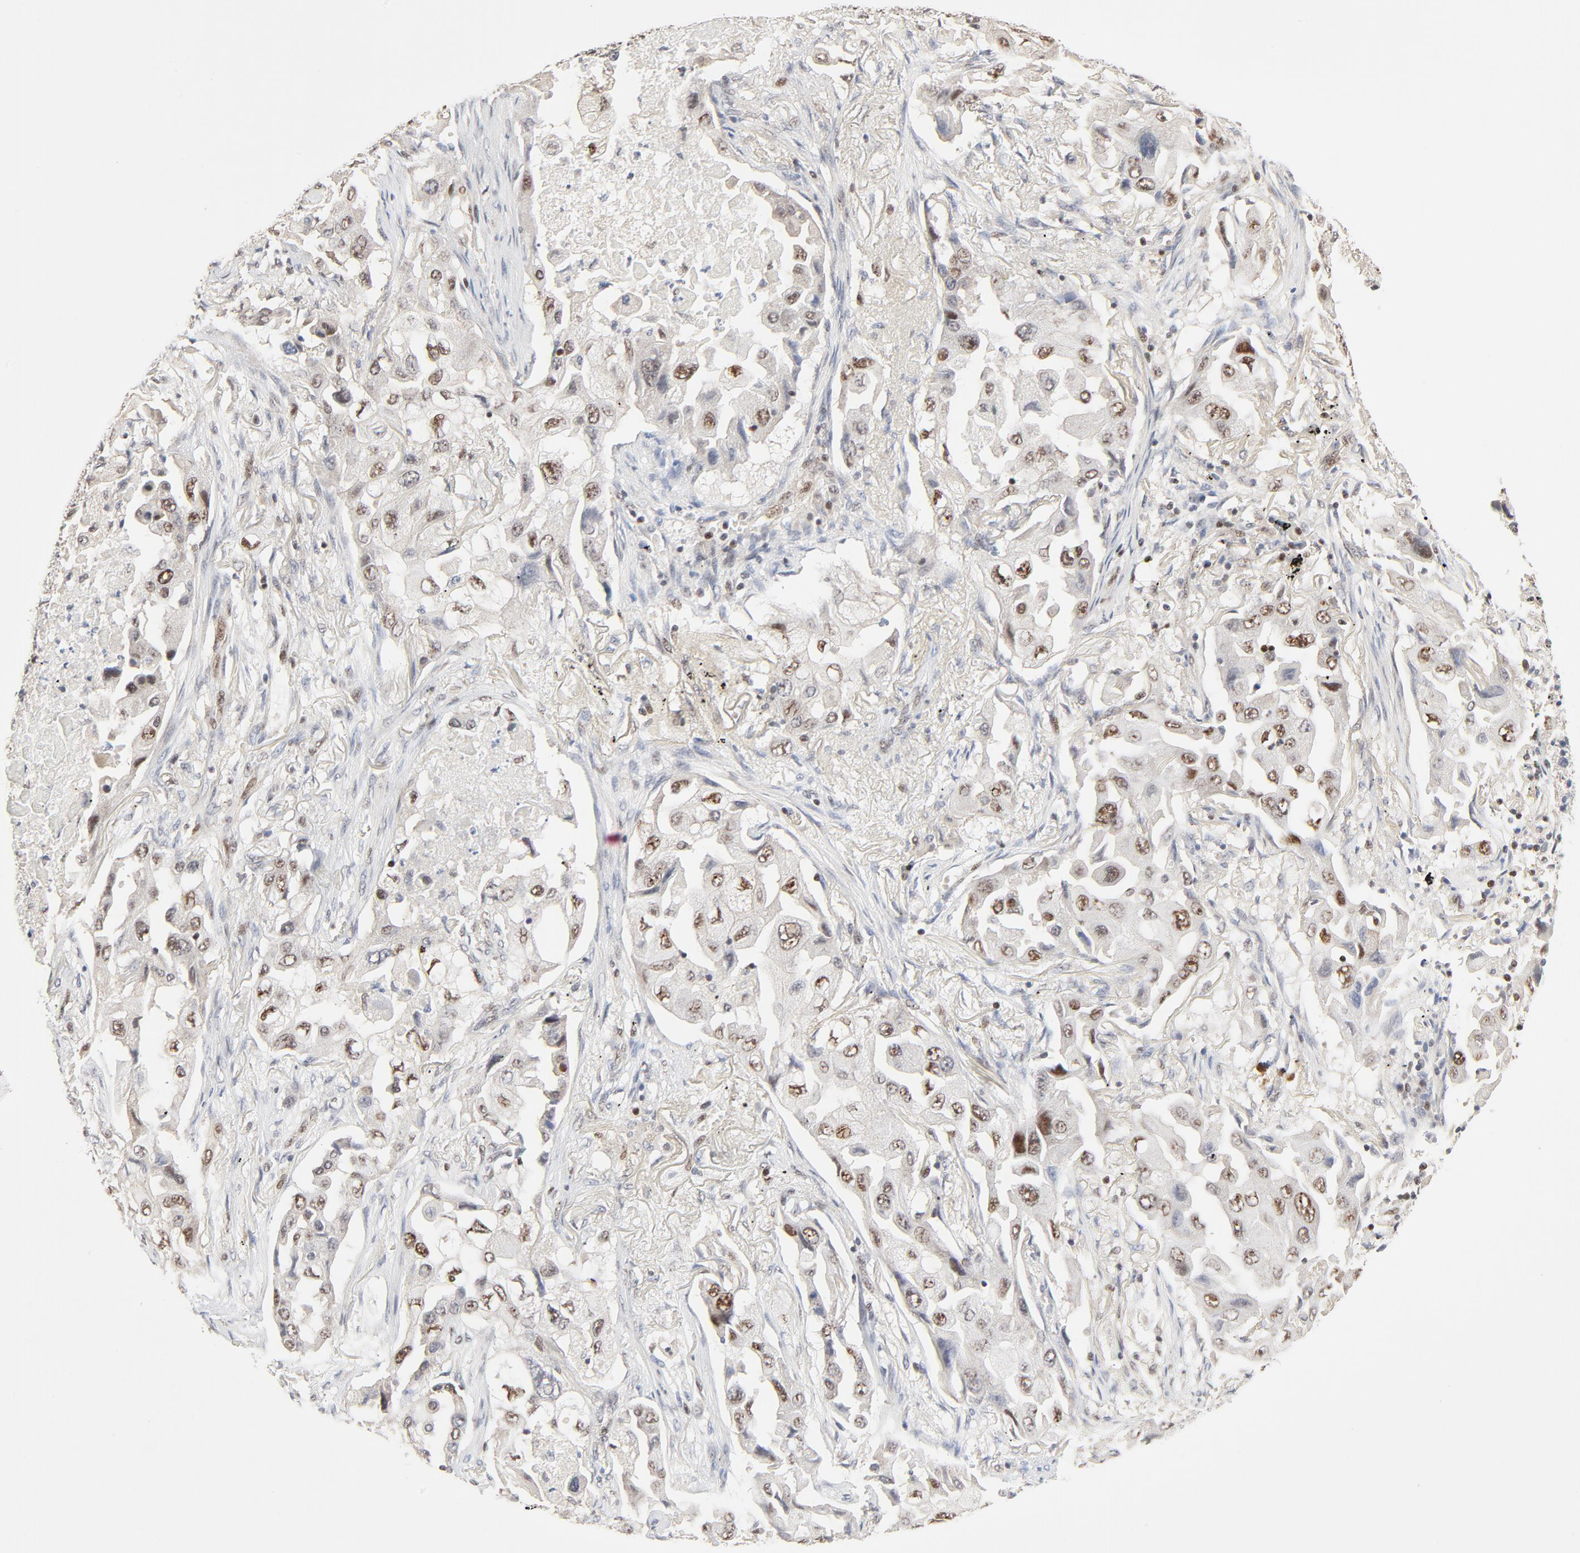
{"staining": {"intensity": "moderate", "quantity": ">75%", "location": "nuclear"}, "tissue": "lung cancer", "cell_type": "Tumor cells", "image_type": "cancer", "snomed": [{"axis": "morphology", "description": "Adenocarcinoma, NOS"}, {"axis": "topography", "description": "Lung"}], "caption": "Protein positivity by immunohistochemistry displays moderate nuclear positivity in about >75% of tumor cells in lung cancer (adenocarcinoma).", "gene": "GTF2I", "patient": {"sex": "female", "age": 65}}